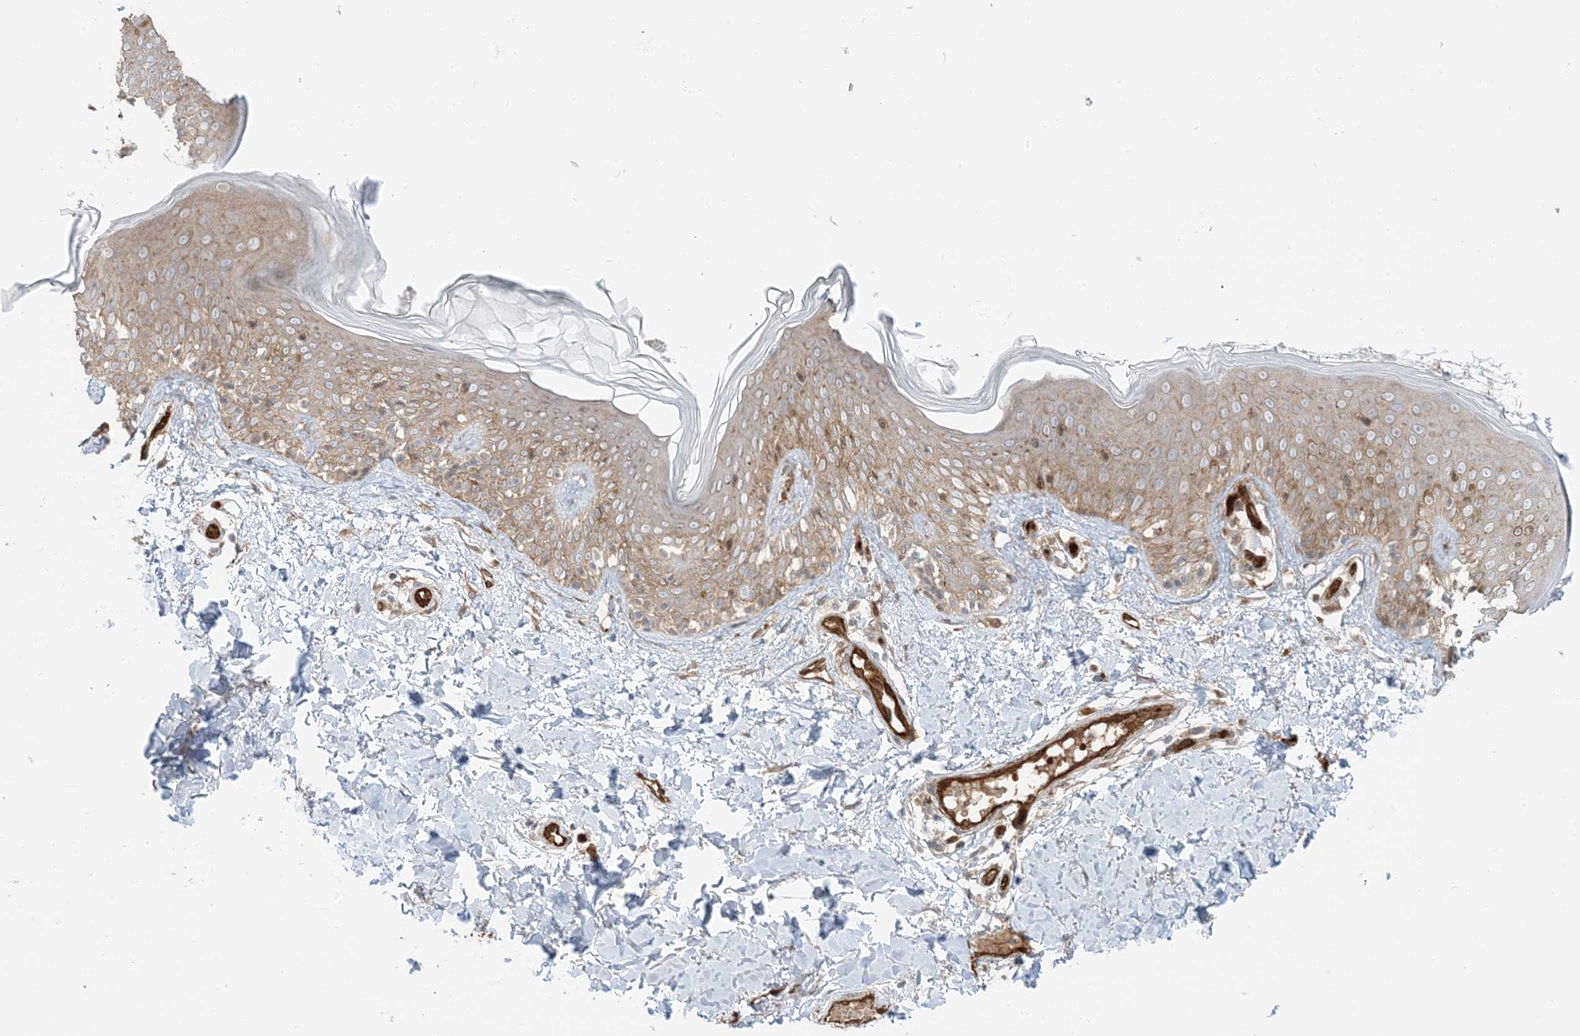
{"staining": {"intensity": "weak", "quantity": ">75%", "location": "cytoplasmic/membranous"}, "tissue": "skin", "cell_type": "Fibroblasts", "image_type": "normal", "snomed": [{"axis": "morphology", "description": "Normal tissue, NOS"}, {"axis": "topography", "description": "Skin"}], "caption": "Human skin stained for a protein (brown) displays weak cytoplasmic/membranous positive positivity in about >75% of fibroblasts.", "gene": "PPM1F", "patient": {"sex": "male", "age": 37}}